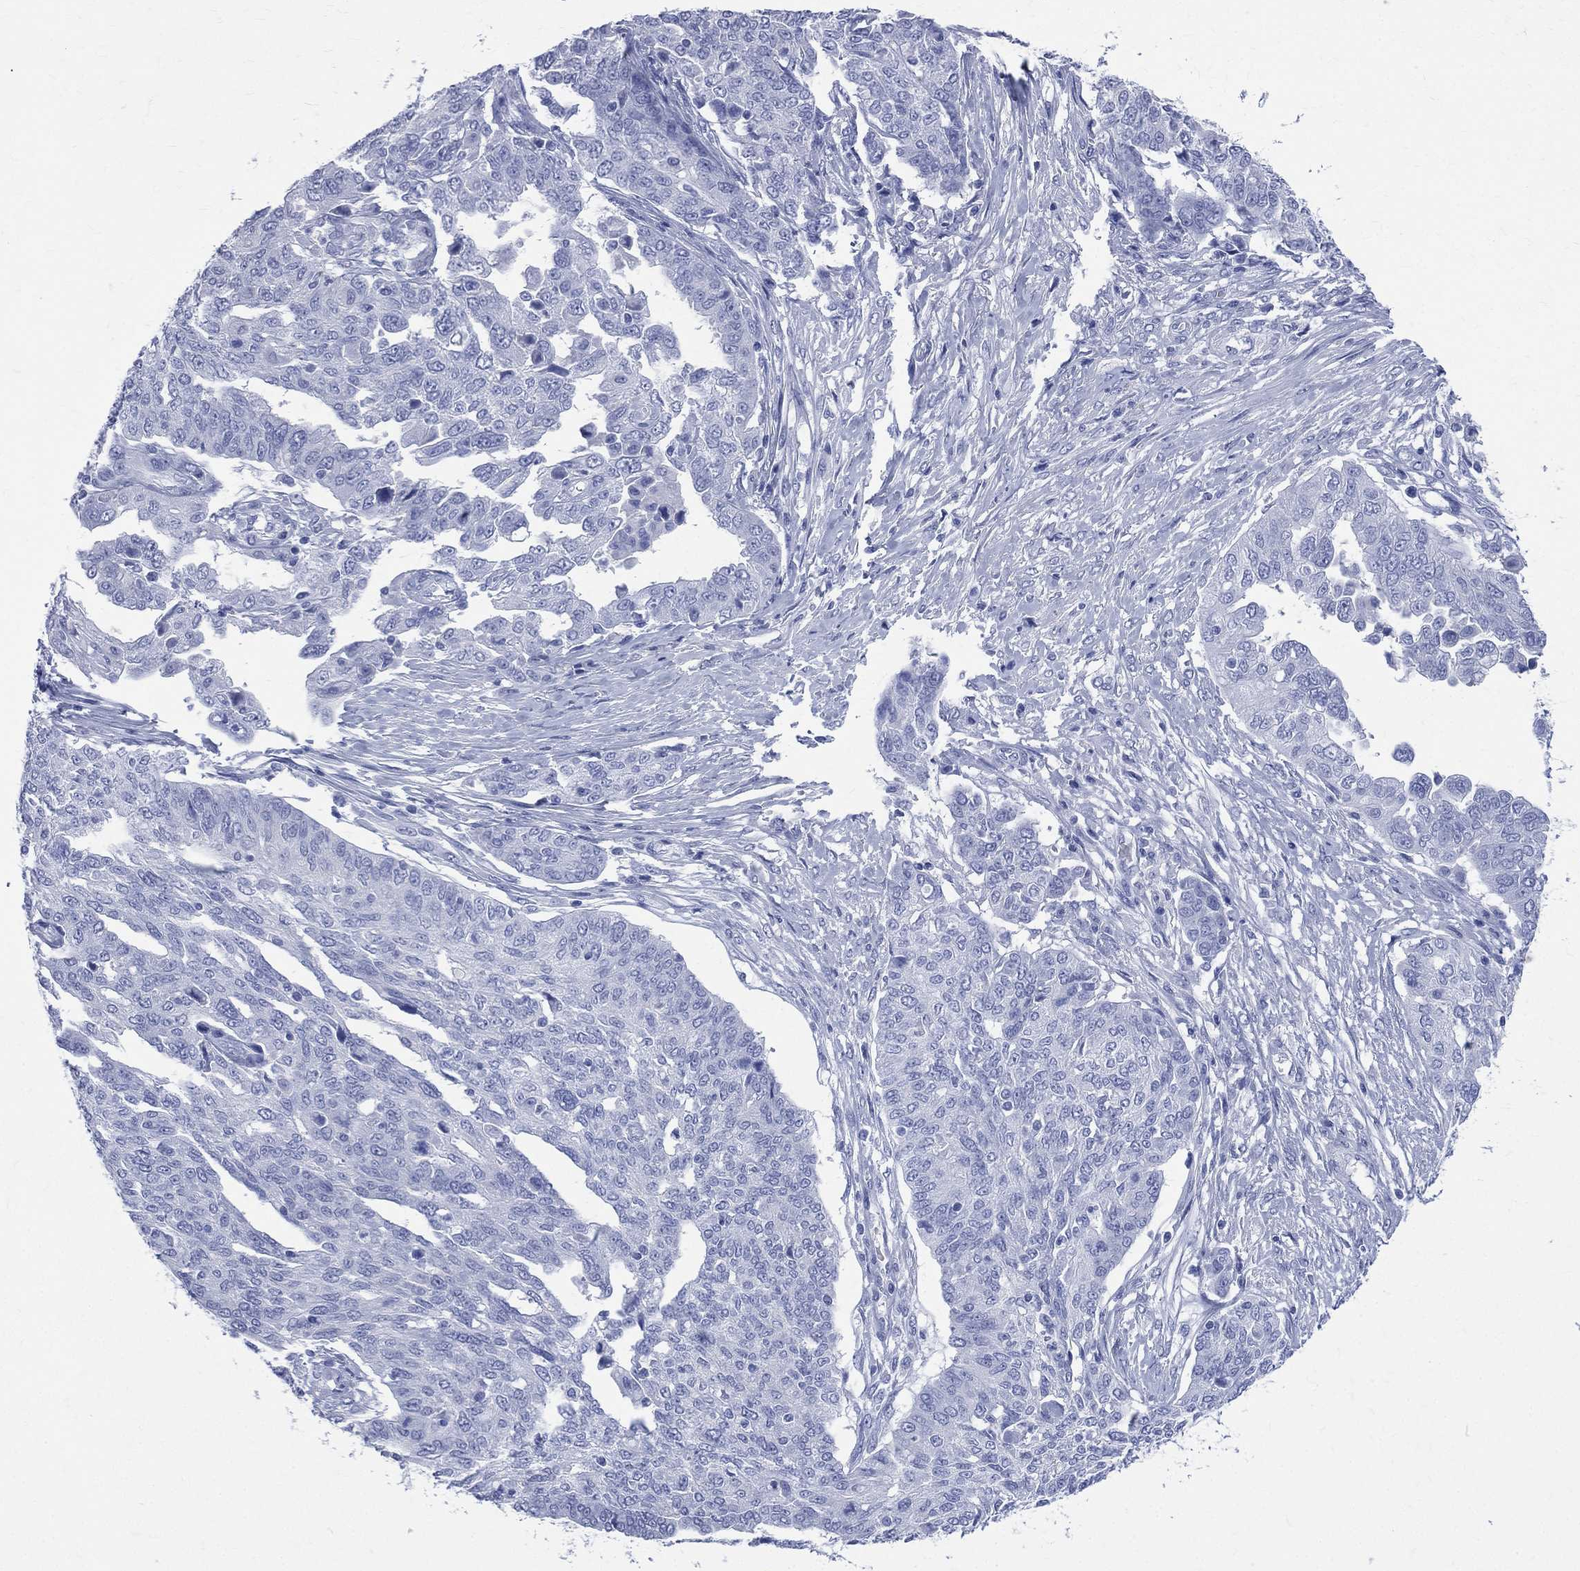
{"staining": {"intensity": "negative", "quantity": "none", "location": "none"}, "tissue": "ovarian cancer", "cell_type": "Tumor cells", "image_type": "cancer", "snomed": [{"axis": "morphology", "description": "Cystadenocarcinoma, serous, NOS"}, {"axis": "topography", "description": "Ovary"}], "caption": "Ovarian cancer (serous cystadenocarcinoma) was stained to show a protein in brown. There is no significant expression in tumor cells.", "gene": "SYP", "patient": {"sex": "female", "age": 67}}